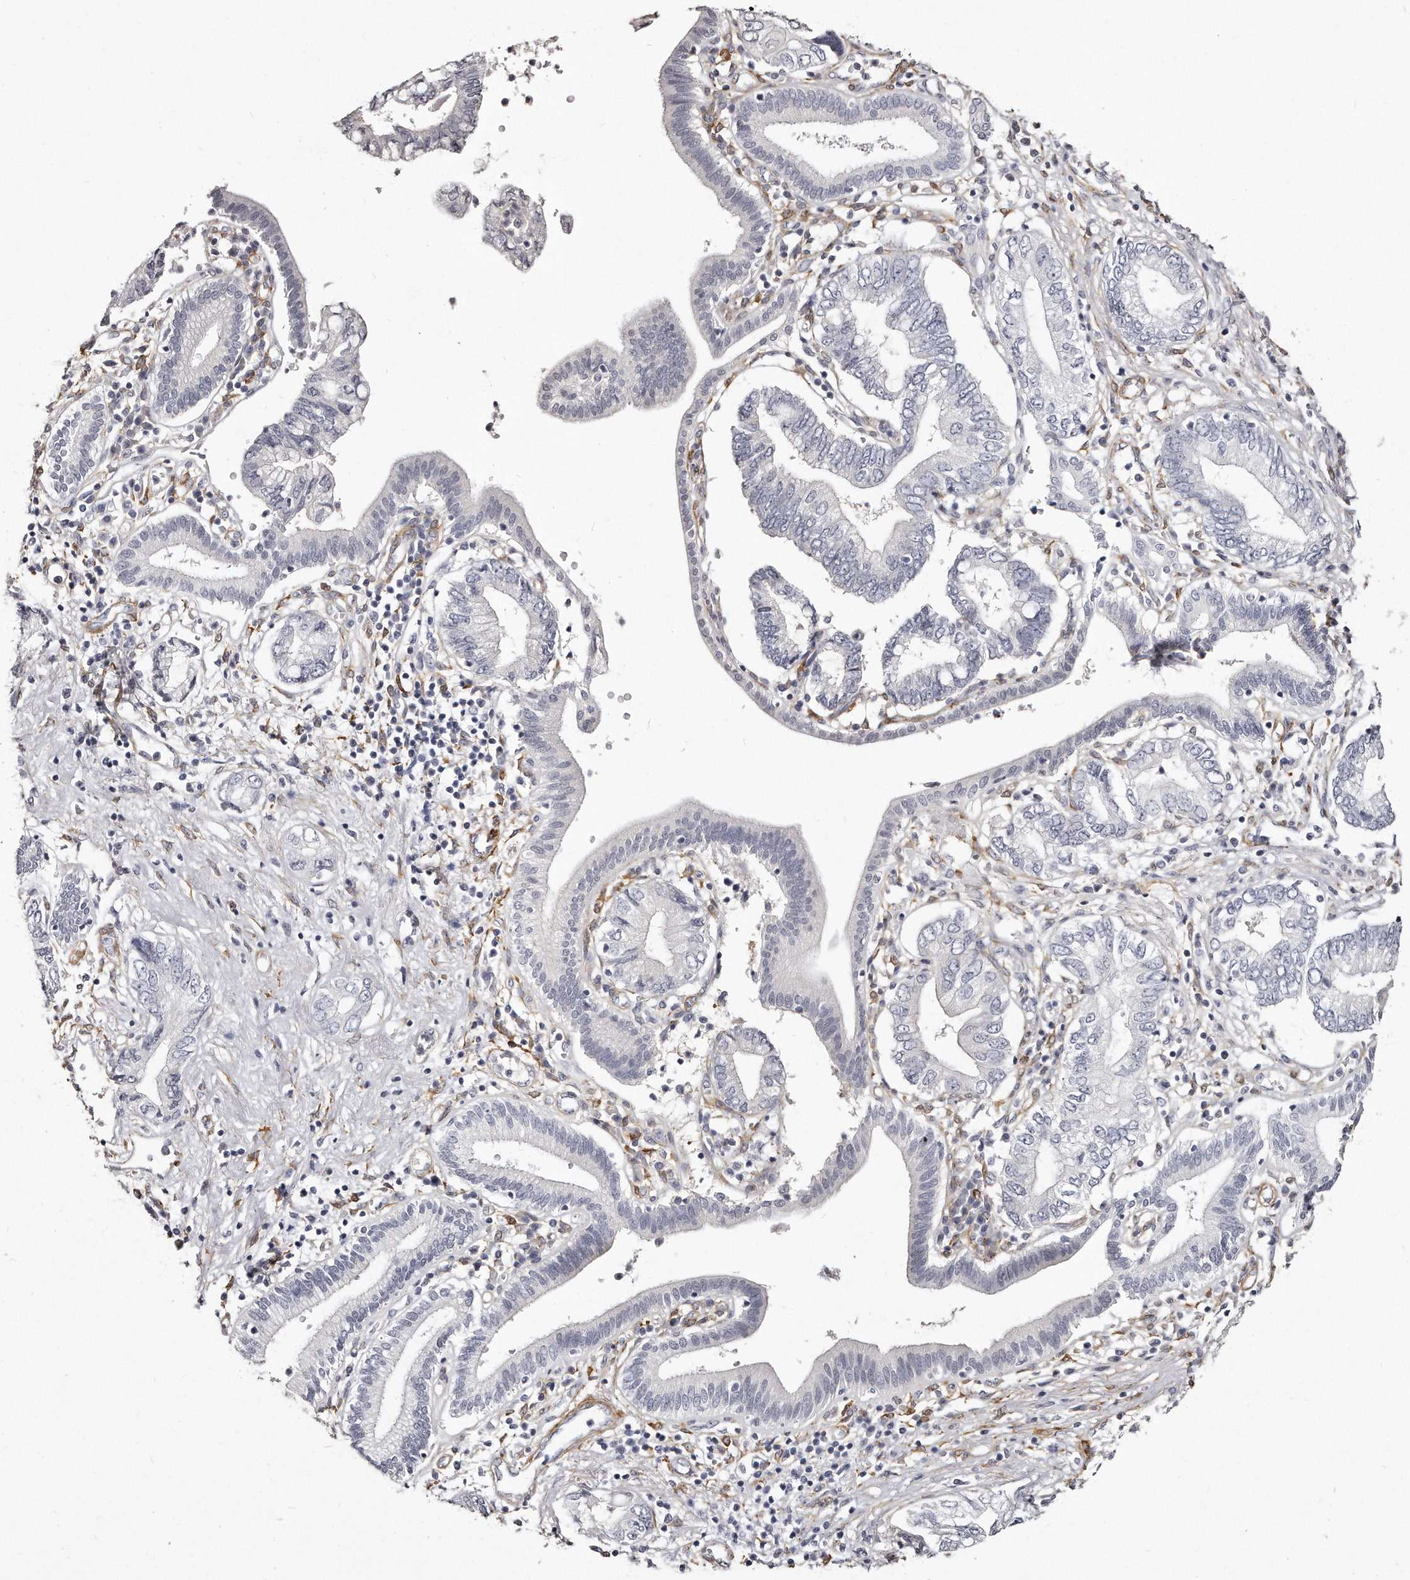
{"staining": {"intensity": "negative", "quantity": "none", "location": "none"}, "tissue": "pancreatic cancer", "cell_type": "Tumor cells", "image_type": "cancer", "snomed": [{"axis": "morphology", "description": "Adenocarcinoma, NOS"}, {"axis": "topography", "description": "Pancreas"}], "caption": "Adenocarcinoma (pancreatic) was stained to show a protein in brown. There is no significant expression in tumor cells.", "gene": "LMOD1", "patient": {"sex": "female", "age": 73}}